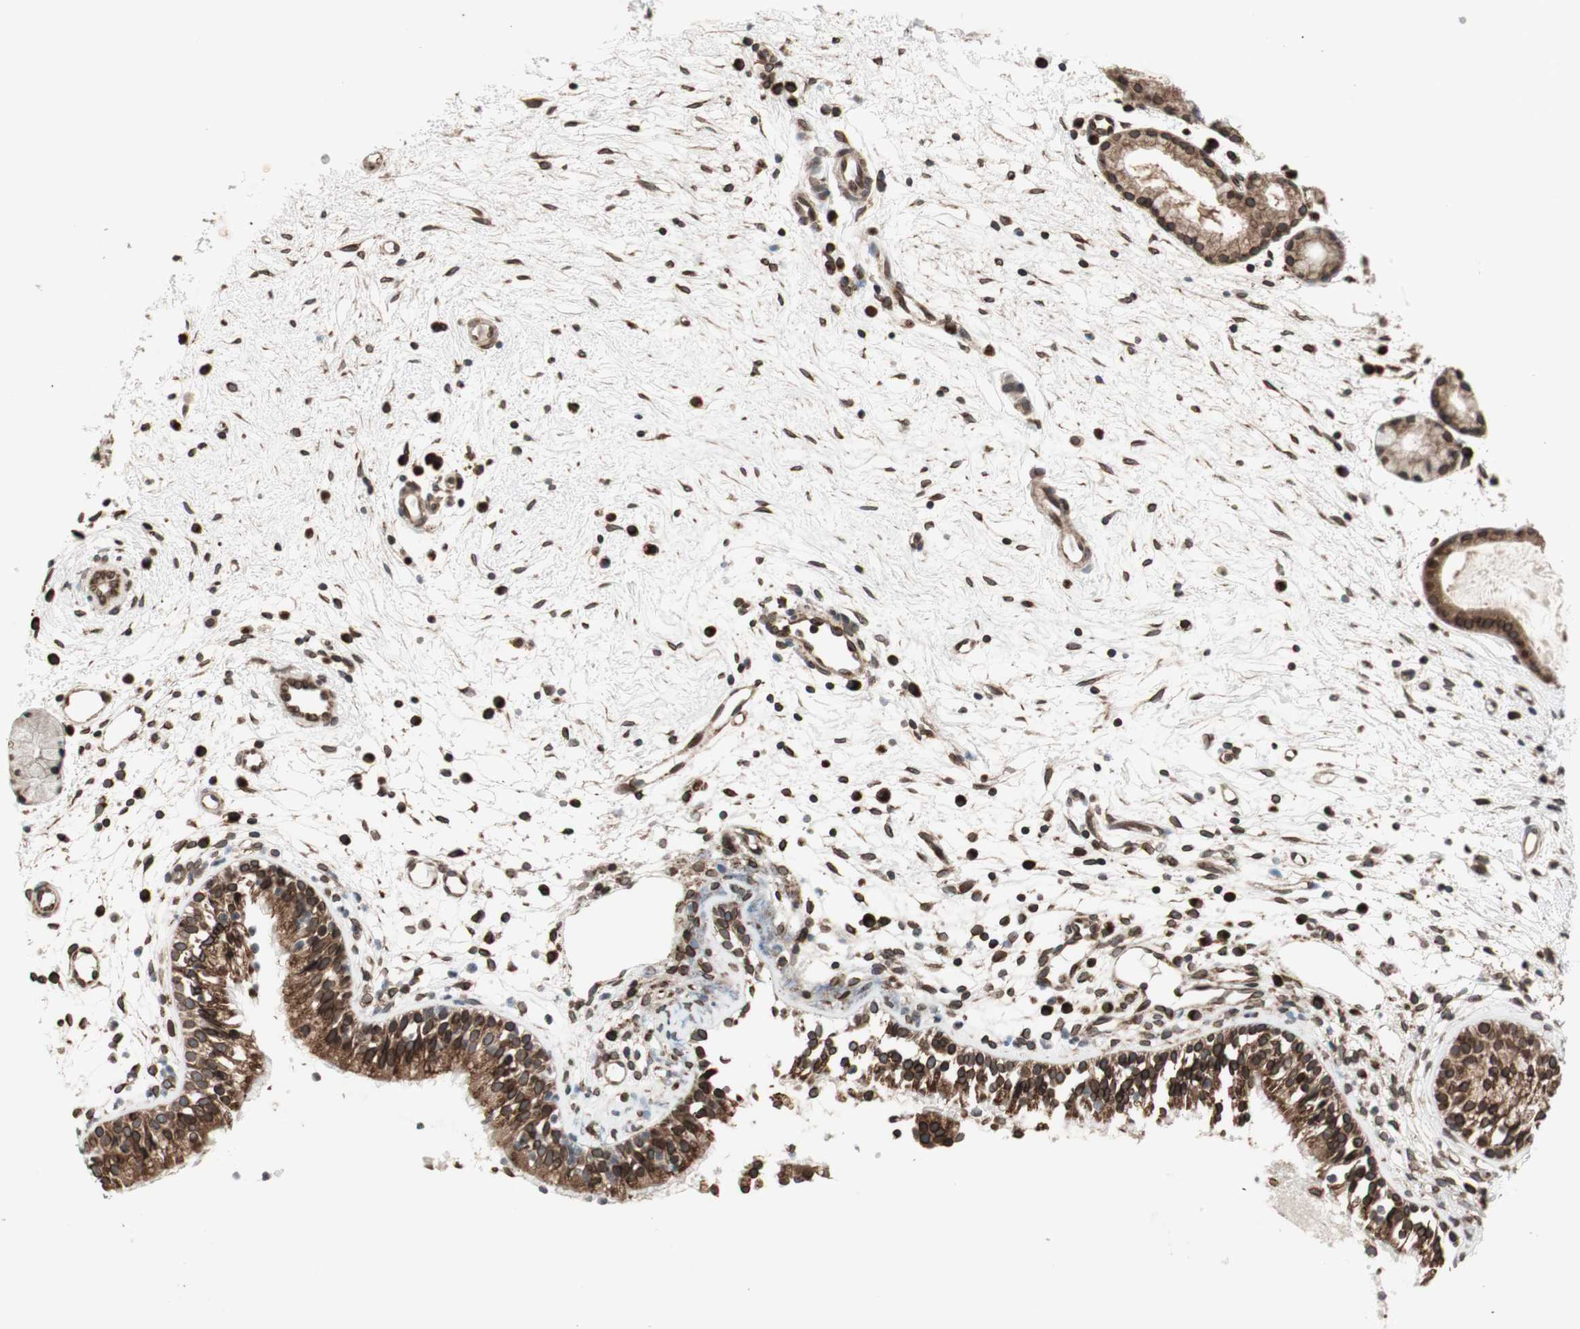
{"staining": {"intensity": "strong", "quantity": ">75%", "location": "cytoplasmic/membranous,nuclear"}, "tissue": "nasopharynx", "cell_type": "Respiratory epithelial cells", "image_type": "normal", "snomed": [{"axis": "morphology", "description": "Normal tissue, NOS"}, {"axis": "topography", "description": "Nasopharynx"}], "caption": "Protein analysis of normal nasopharynx demonstrates strong cytoplasmic/membranous,nuclear expression in about >75% of respiratory epithelial cells.", "gene": "NUP62", "patient": {"sex": "male", "age": 21}}